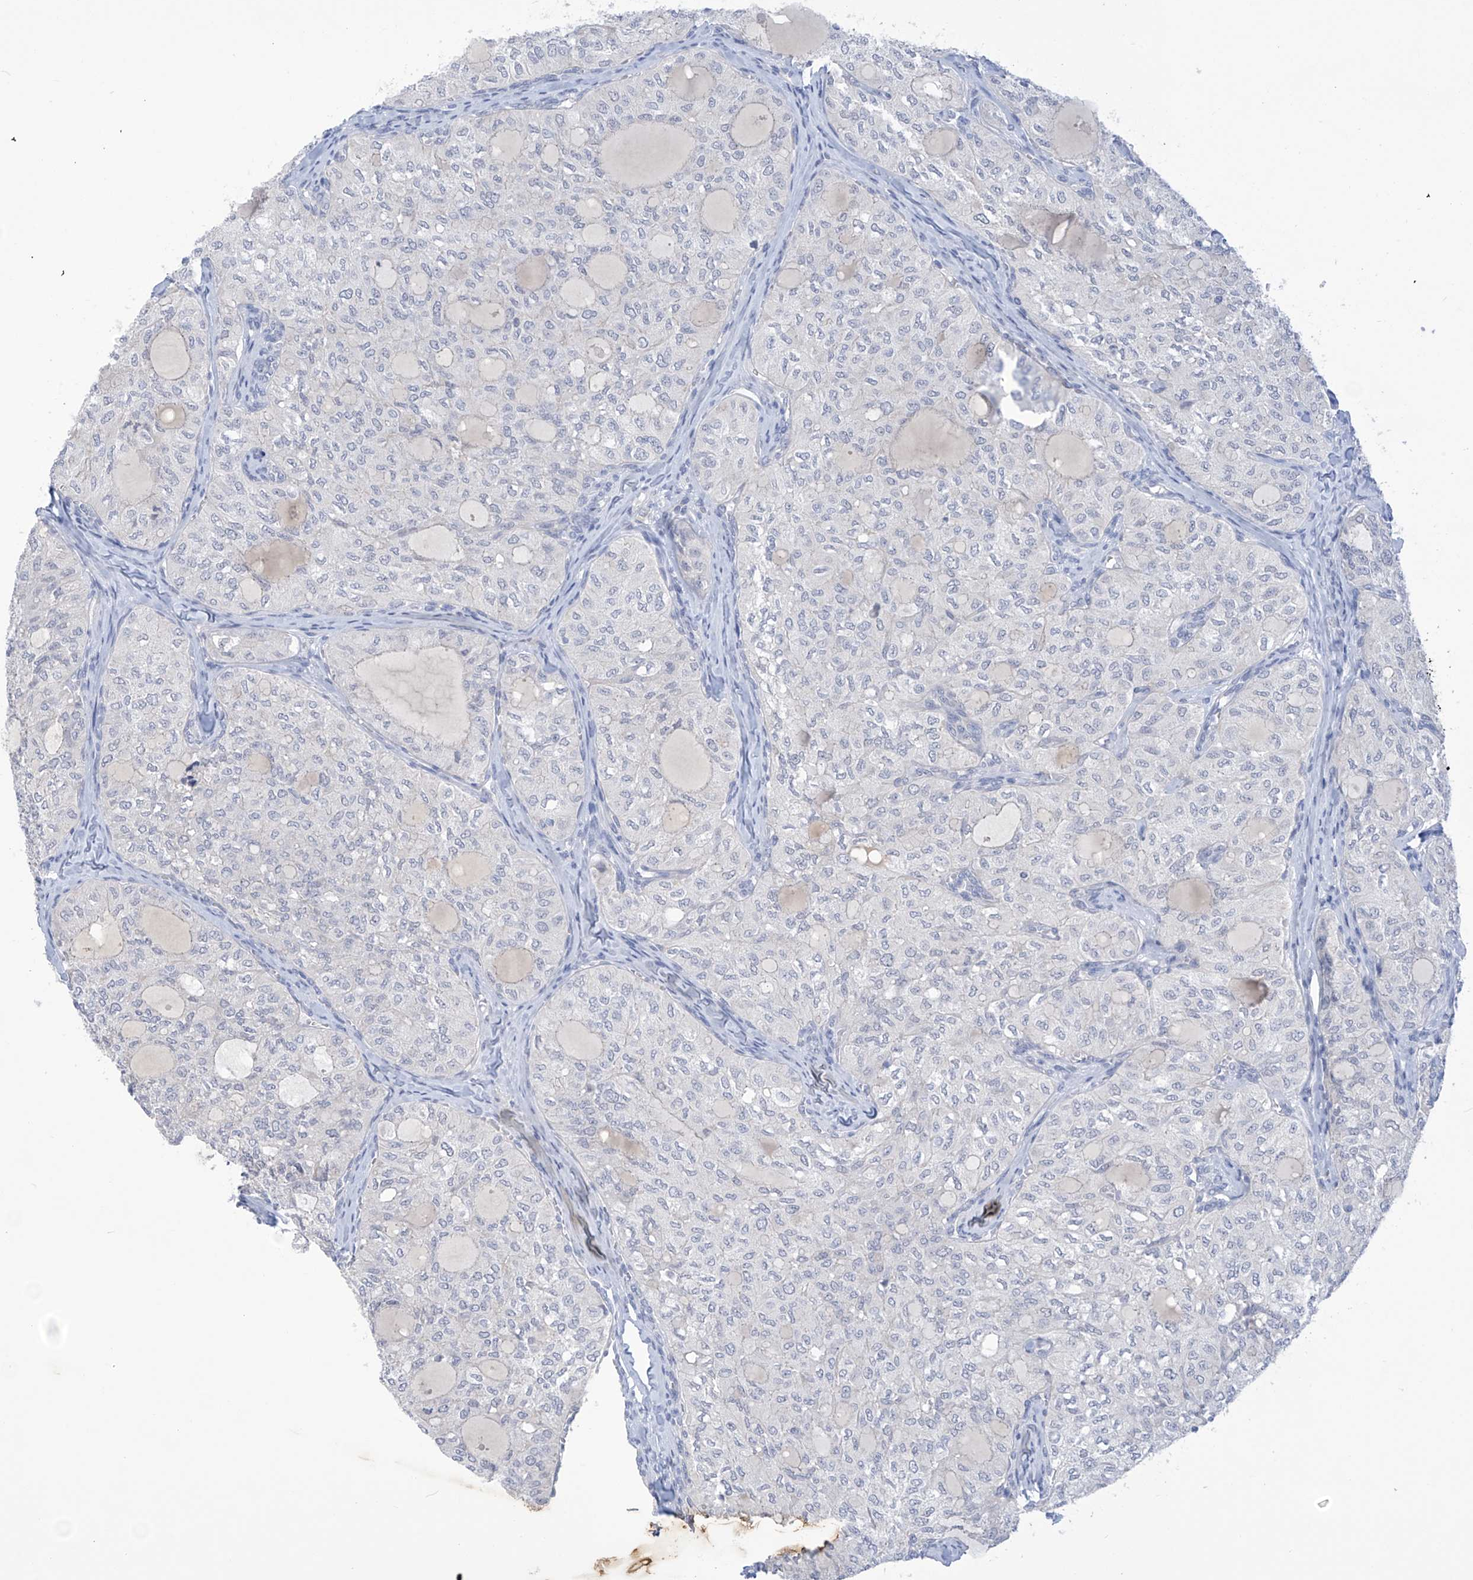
{"staining": {"intensity": "negative", "quantity": "none", "location": "none"}, "tissue": "thyroid cancer", "cell_type": "Tumor cells", "image_type": "cancer", "snomed": [{"axis": "morphology", "description": "Follicular adenoma carcinoma, NOS"}, {"axis": "topography", "description": "Thyroid gland"}], "caption": "Immunohistochemistry micrograph of neoplastic tissue: human thyroid cancer (follicular adenoma carcinoma) stained with DAB (3,3'-diaminobenzidine) demonstrates no significant protein positivity in tumor cells. Brightfield microscopy of immunohistochemistry stained with DAB (3,3'-diaminobenzidine) (brown) and hematoxylin (blue), captured at high magnification.", "gene": "IBA57", "patient": {"sex": "male", "age": 75}}